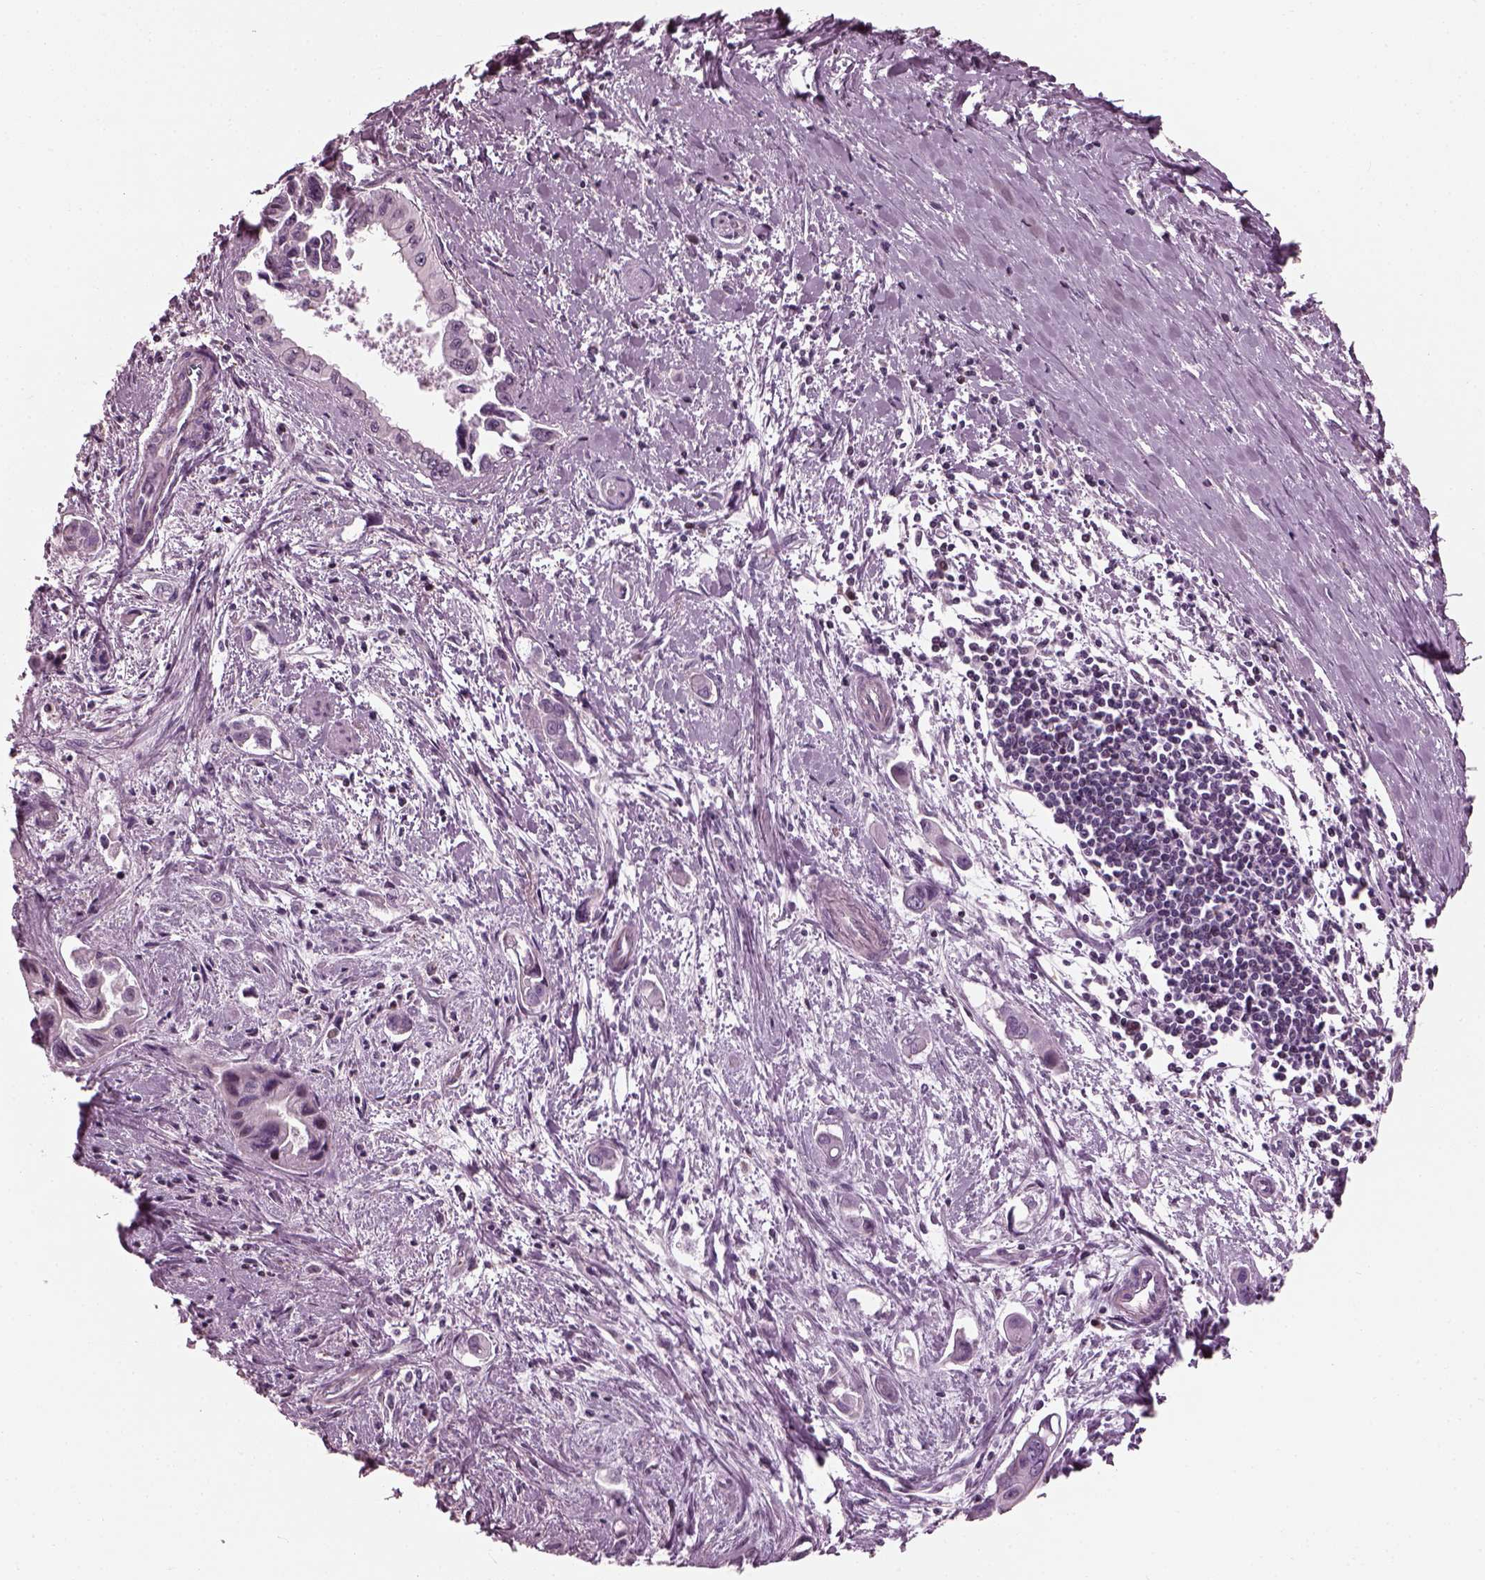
{"staining": {"intensity": "negative", "quantity": "none", "location": "none"}, "tissue": "pancreatic cancer", "cell_type": "Tumor cells", "image_type": "cancer", "snomed": [{"axis": "morphology", "description": "Adenocarcinoma, NOS"}, {"axis": "topography", "description": "Pancreas"}], "caption": "This is an immunohistochemistry histopathology image of pancreatic cancer. There is no positivity in tumor cells.", "gene": "BFSP1", "patient": {"sex": "male", "age": 60}}